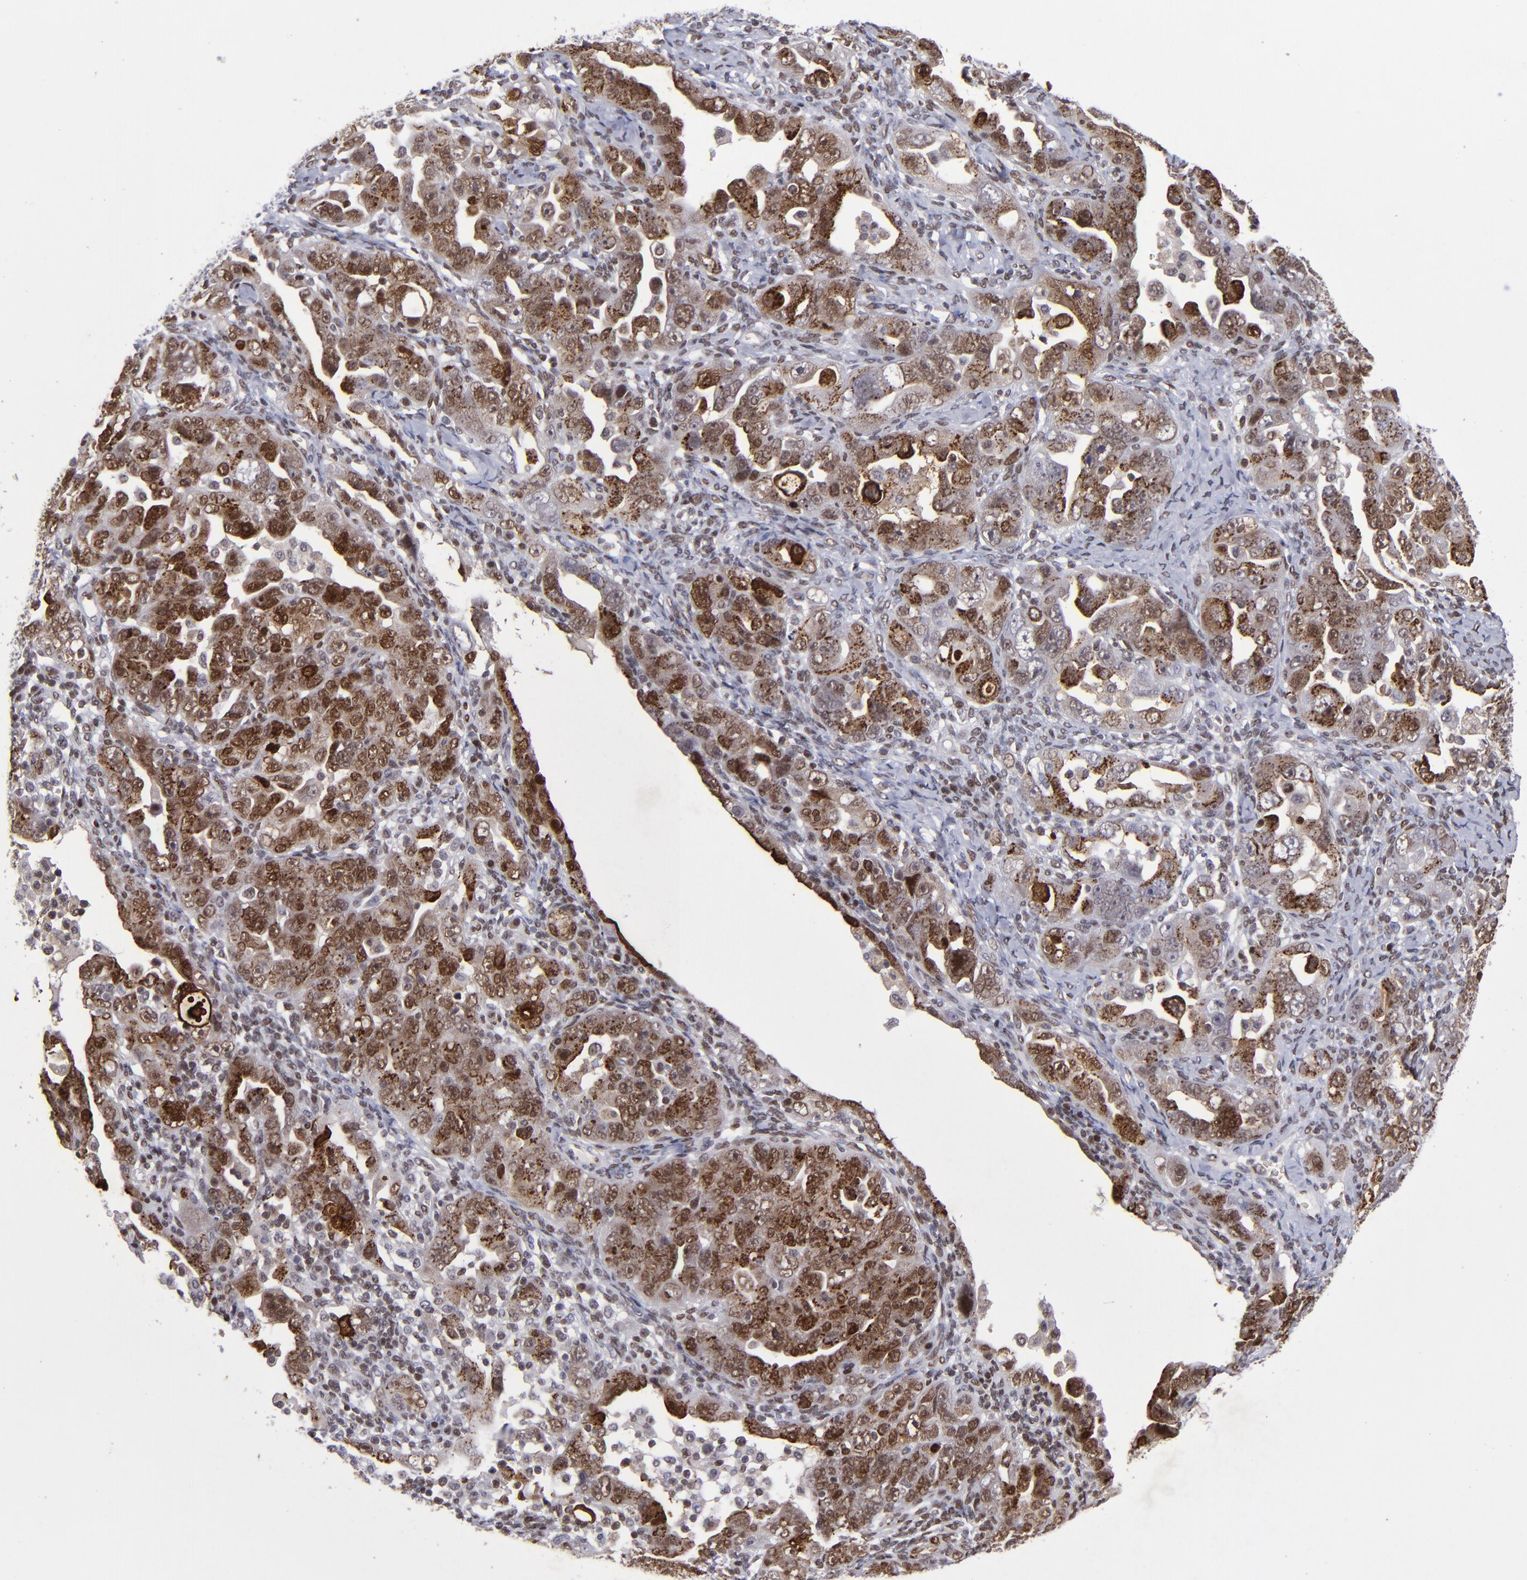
{"staining": {"intensity": "strong", "quantity": ">75%", "location": "nuclear"}, "tissue": "ovarian cancer", "cell_type": "Tumor cells", "image_type": "cancer", "snomed": [{"axis": "morphology", "description": "Cystadenocarcinoma, serous, NOS"}, {"axis": "topography", "description": "Ovary"}], "caption": "Strong nuclear positivity is present in about >75% of tumor cells in serous cystadenocarcinoma (ovarian).", "gene": "MGMT", "patient": {"sex": "female", "age": 66}}